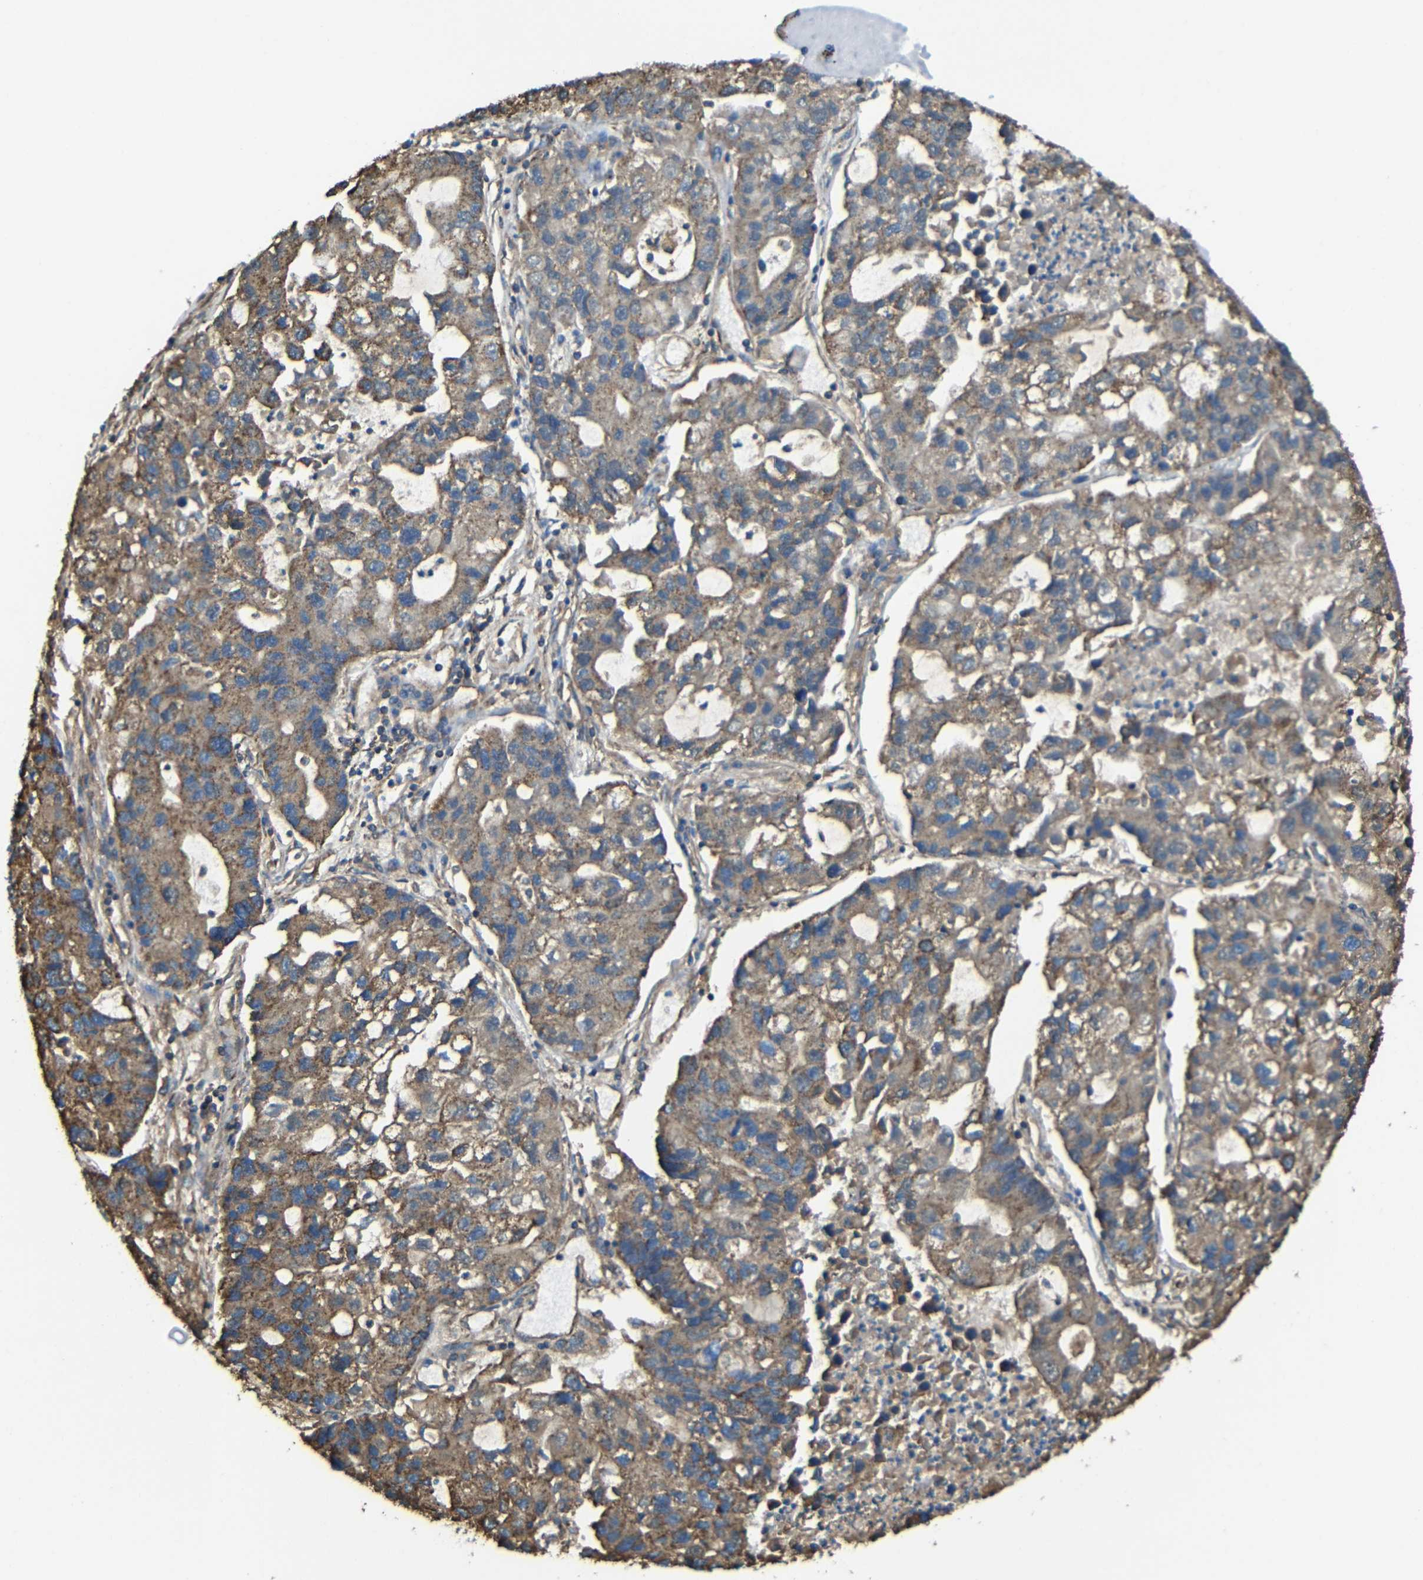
{"staining": {"intensity": "moderate", "quantity": ">75%", "location": "cytoplasmic/membranous"}, "tissue": "lung cancer", "cell_type": "Tumor cells", "image_type": "cancer", "snomed": [{"axis": "morphology", "description": "Adenocarcinoma, NOS"}, {"axis": "topography", "description": "Lung"}], "caption": "Protein analysis of lung cancer tissue exhibits moderate cytoplasmic/membranous staining in approximately >75% of tumor cells. The protein is stained brown, and the nuclei are stained in blue (DAB (3,3'-diaminobenzidine) IHC with brightfield microscopy, high magnification).", "gene": "INTS6L", "patient": {"sex": "female", "age": 51}}